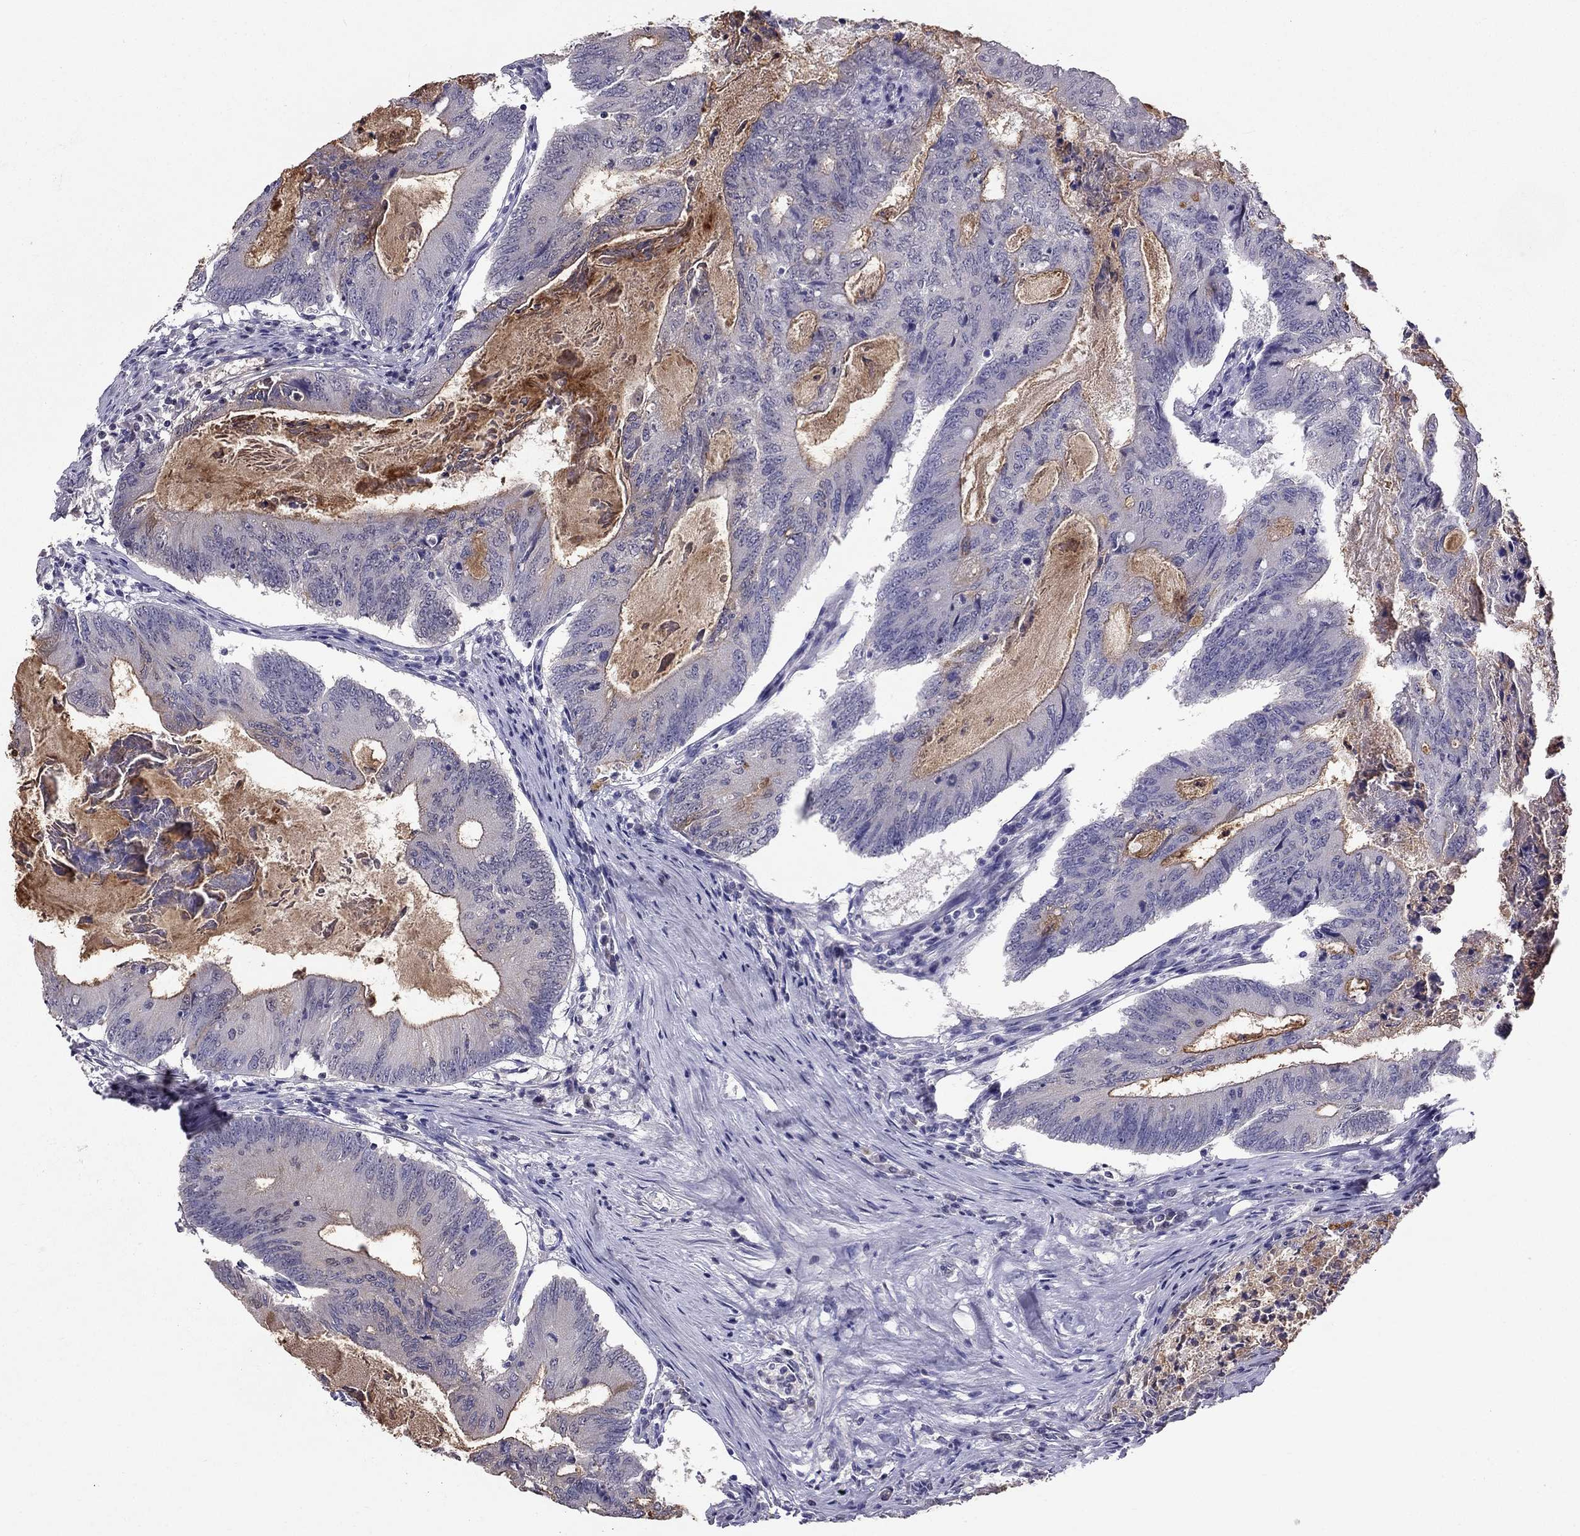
{"staining": {"intensity": "weak", "quantity": "<25%", "location": "cytoplasmic/membranous"}, "tissue": "colorectal cancer", "cell_type": "Tumor cells", "image_type": "cancer", "snomed": [{"axis": "morphology", "description": "Adenocarcinoma, NOS"}, {"axis": "topography", "description": "Colon"}], "caption": "DAB immunohistochemical staining of colorectal cancer (adenocarcinoma) displays no significant staining in tumor cells.", "gene": "SCG5", "patient": {"sex": "female", "age": 70}}